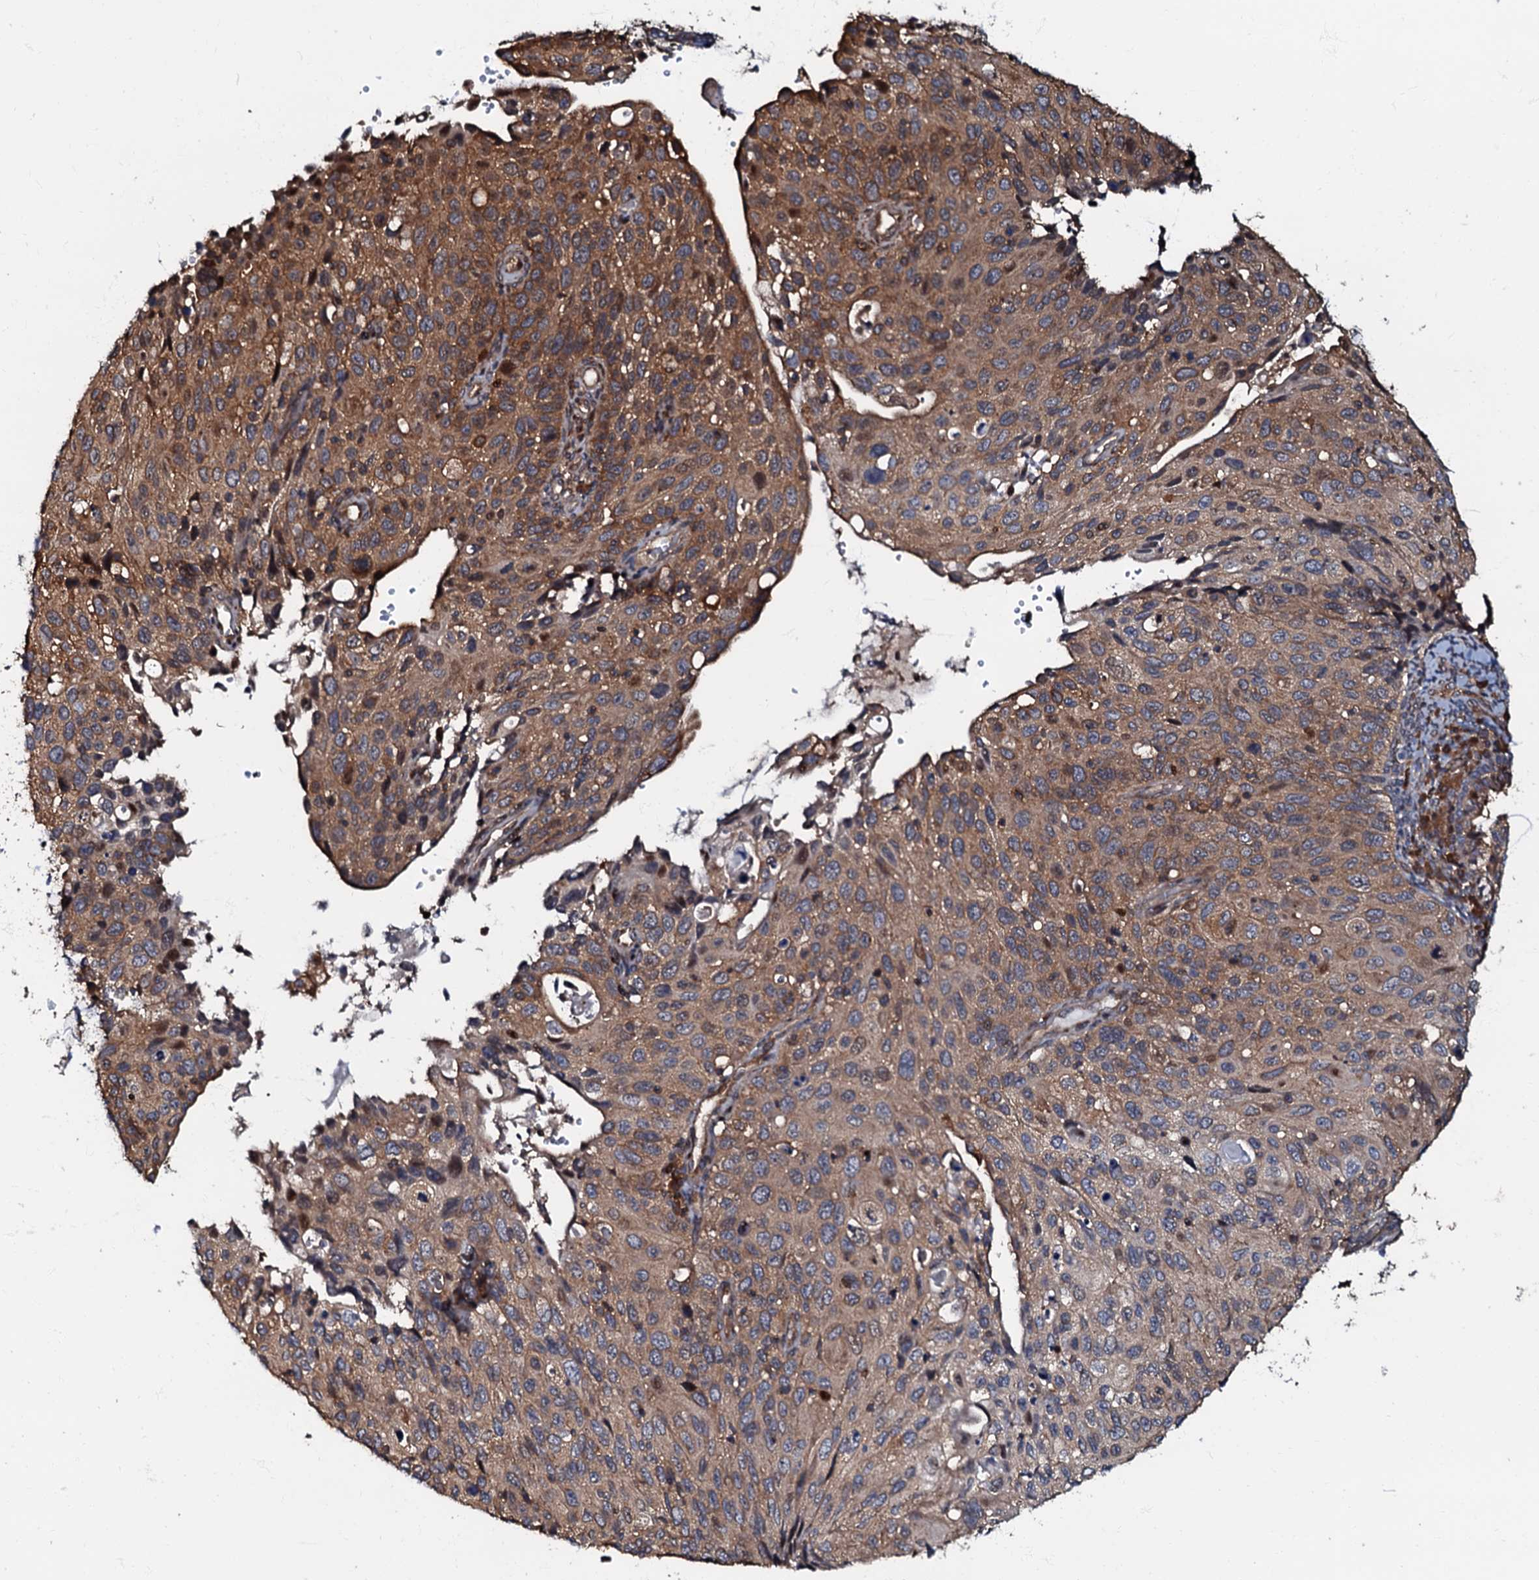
{"staining": {"intensity": "moderate", "quantity": "25%-75%", "location": "cytoplasmic/membranous,nuclear"}, "tissue": "cervical cancer", "cell_type": "Tumor cells", "image_type": "cancer", "snomed": [{"axis": "morphology", "description": "Squamous cell carcinoma, NOS"}, {"axis": "topography", "description": "Cervix"}], "caption": "Cervical cancer (squamous cell carcinoma) was stained to show a protein in brown. There is medium levels of moderate cytoplasmic/membranous and nuclear staining in approximately 25%-75% of tumor cells.", "gene": "OSBP", "patient": {"sex": "female", "age": 70}}